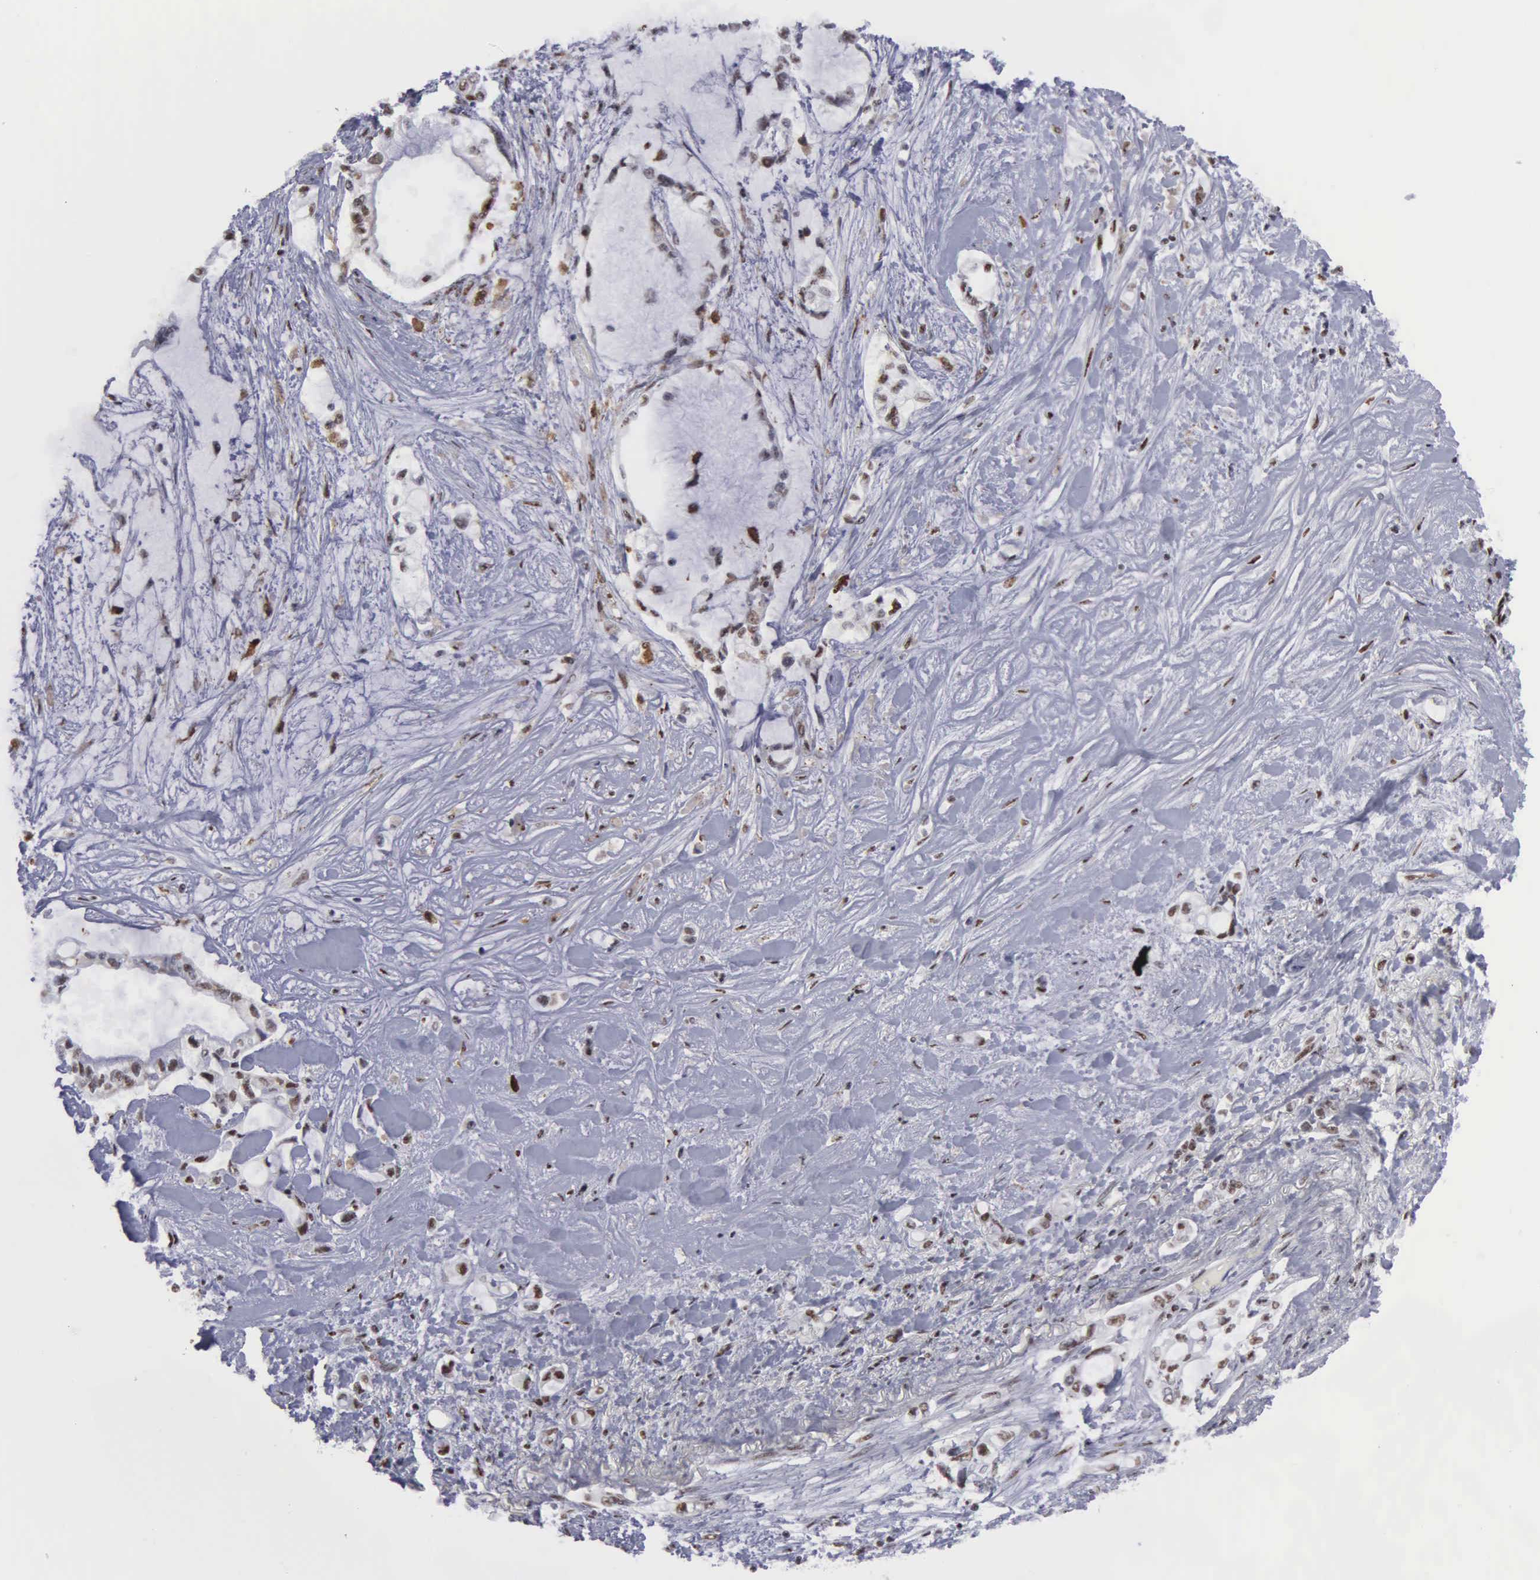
{"staining": {"intensity": "moderate", "quantity": "25%-75%", "location": "nuclear"}, "tissue": "pancreatic cancer", "cell_type": "Tumor cells", "image_type": "cancer", "snomed": [{"axis": "morphology", "description": "Adenocarcinoma, NOS"}, {"axis": "topography", "description": "Pancreas"}], "caption": "Adenocarcinoma (pancreatic) tissue shows moderate nuclear positivity in about 25%-75% of tumor cells", "gene": "KIAA0586", "patient": {"sex": "female", "age": 70}}